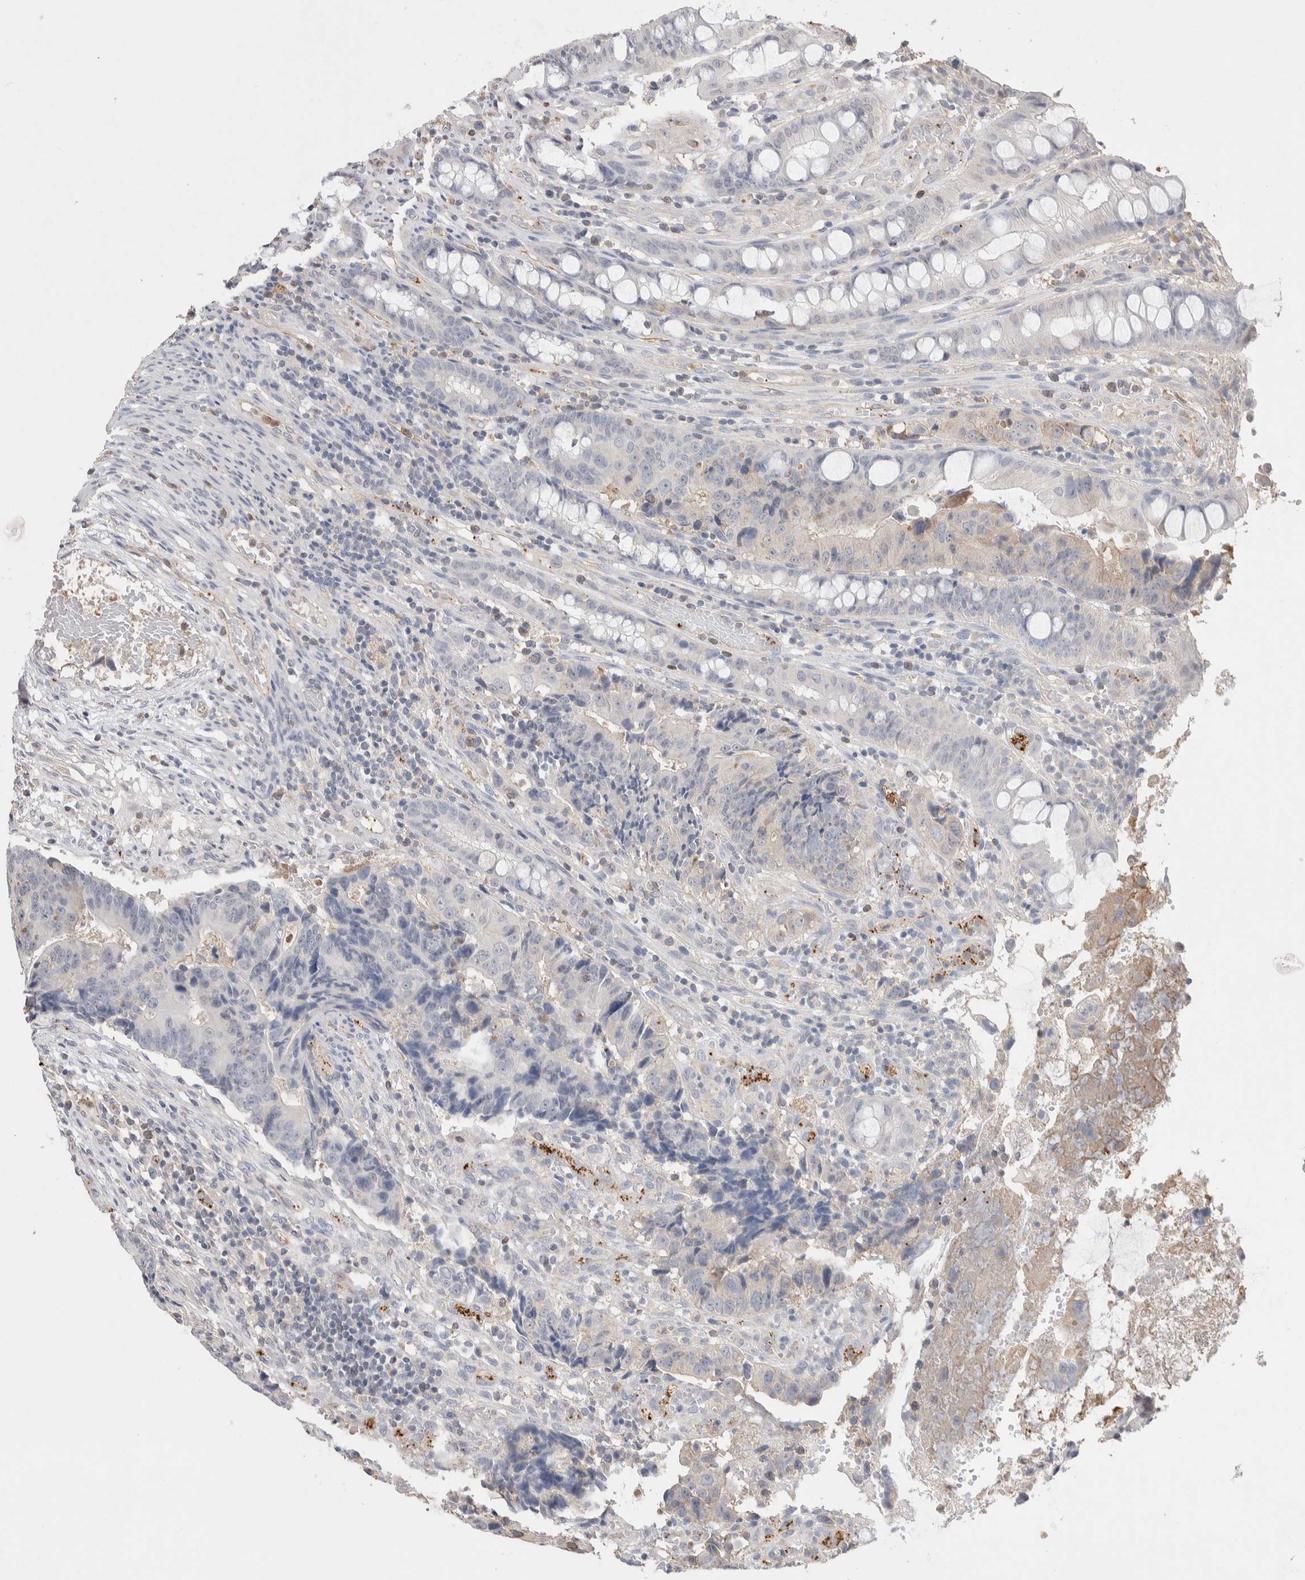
{"staining": {"intensity": "negative", "quantity": "none", "location": "none"}, "tissue": "colorectal cancer", "cell_type": "Tumor cells", "image_type": "cancer", "snomed": [{"axis": "morphology", "description": "Adenocarcinoma, NOS"}, {"axis": "topography", "description": "Colon"}], "caption": "Histopathology image shows no significant protein positivity in tumor cells of colorectal cancer.", "gene": "FFAR2", "patient": {"sex": "female", "age": 57}}